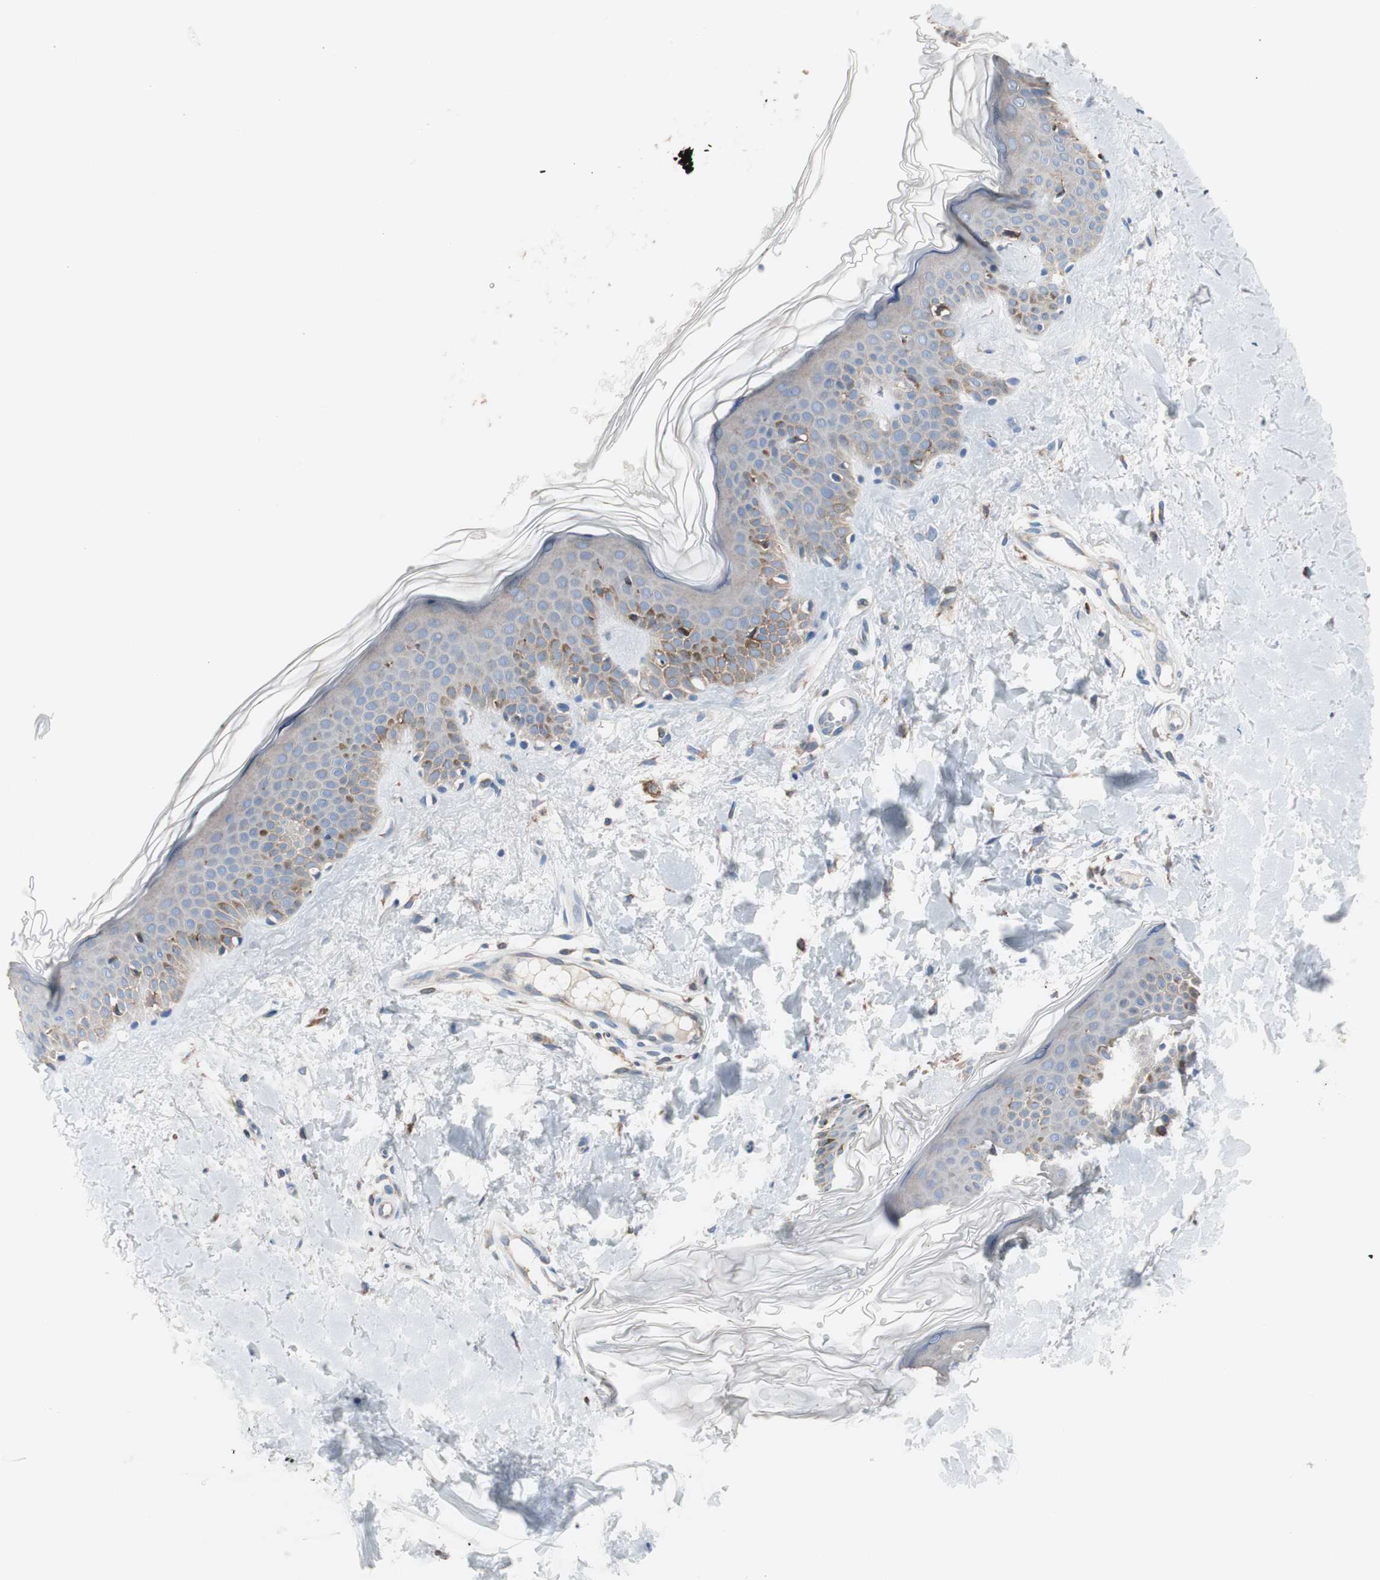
{"staining": {"intensity": "negative", "quantity": "none", "location": "none"}, "tissue": "skin", "cell_type": "Fibroblasts", "image_type": "normal", "snomed": [{"axis": "morphology", "description": "Normal tissue, NOS"}, {"axis": "topography", "description": "Skin"}], "caption": "Human skin stained for a protein using immunohistochemistry demonstrates no positivity in fibroblasts.", "gene": "SLC27A4", "patient": {"sex": "male", "age": 67}}